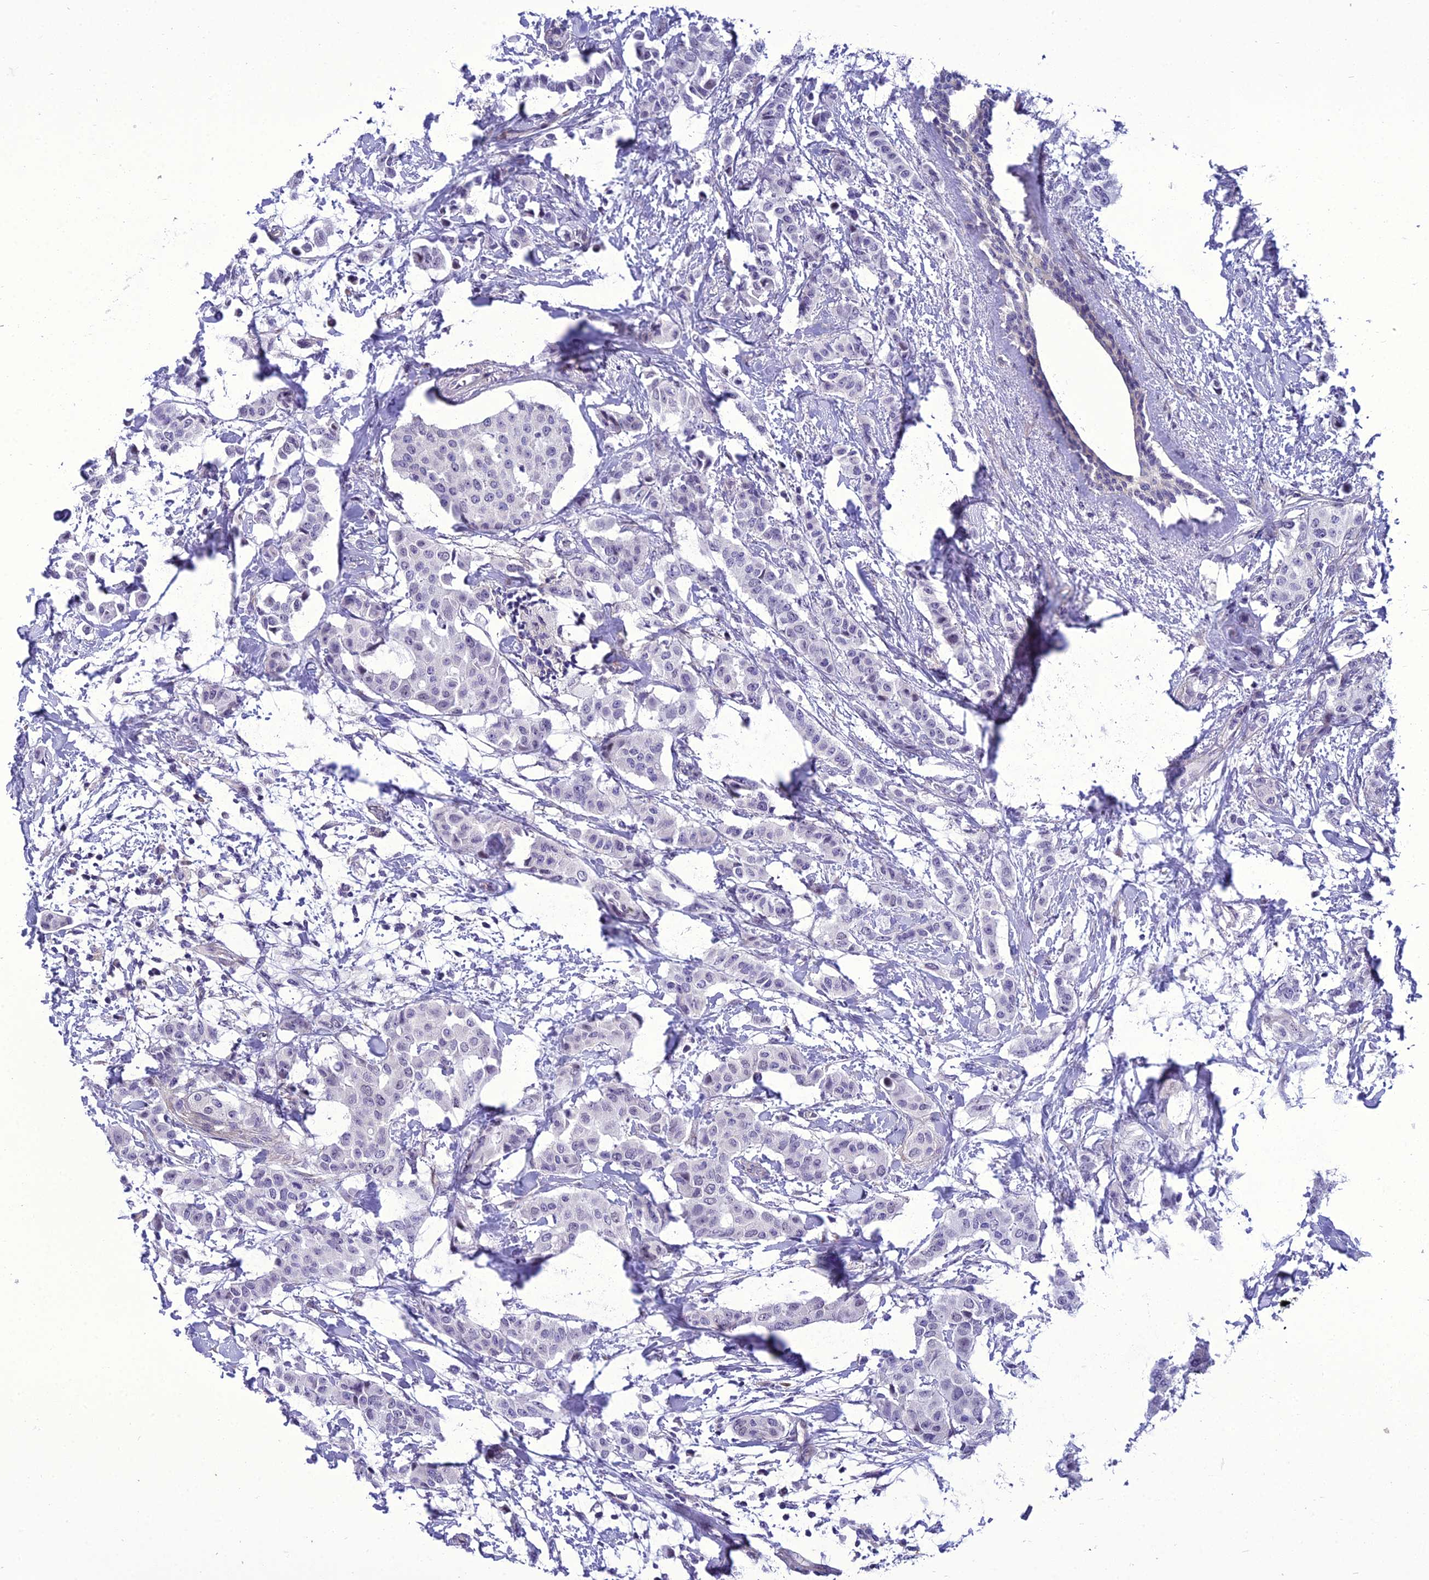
{"staining": {"intensity": "negative", "quantity": "none", "location": "none"}, "tissue": "breast cancer", "cell_type": "Tumor cells", "image_type": "cancer", "snomed": [{"axis": "morphology", "description": "Duct carcinoma"}, {"axis": "topography", "description": "Breast"}], "caption": "A micrograph of human intraductal carcinoma (breast) is negative for staining in tumor cells.", "gene": "GAB4", "patient": {"sex": "female", "age": 40}}